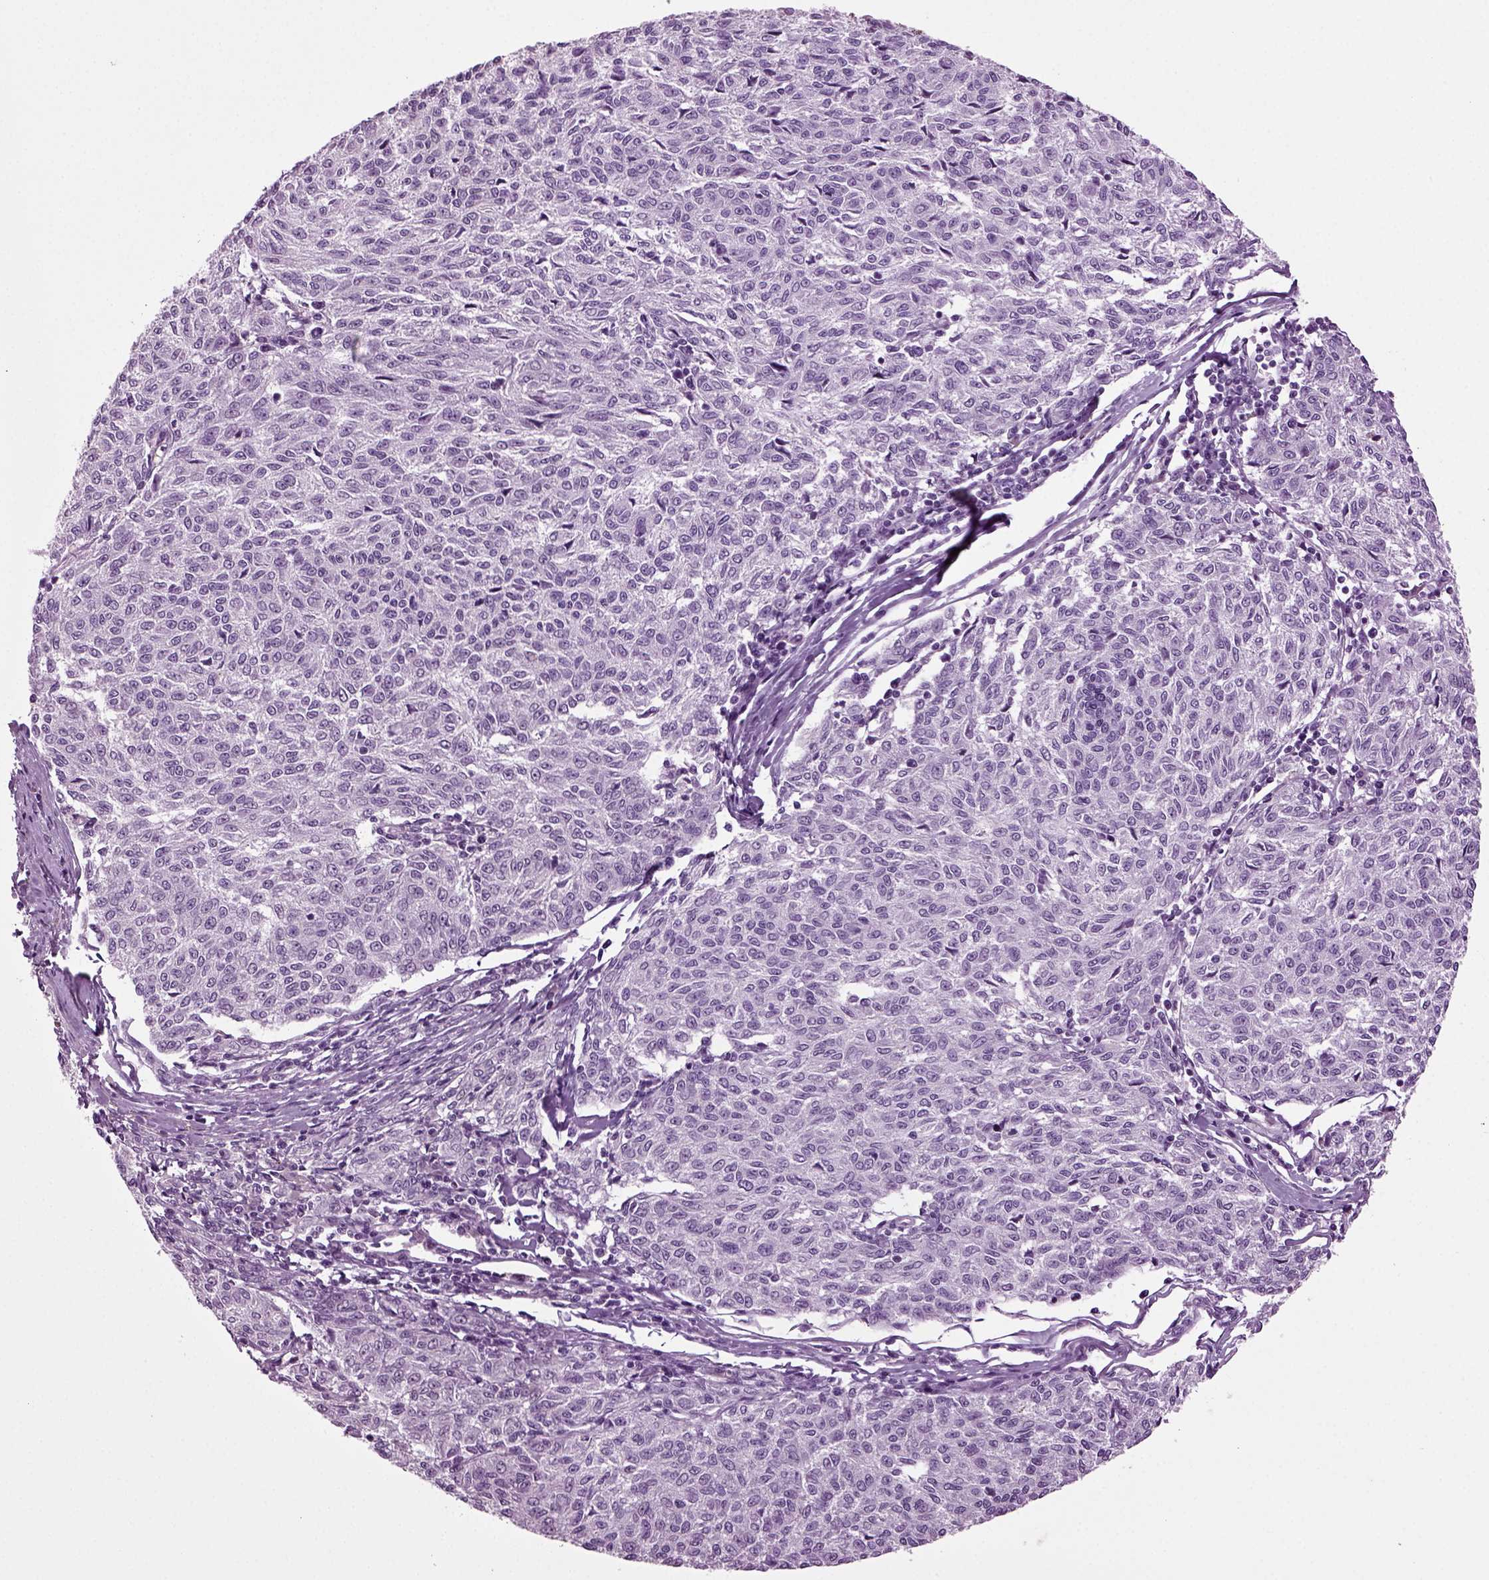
{"staining": {"intensity": "negative", "quantity": "none", "location": "none"}, "tissue": "melanoma", "cell_type": "Tumor cells", "image_type": "cancer", "snomed": [{"axis": "morphology", "description": "Malignant melanoma, NOS"}, {"axis": "topography", "description": "Skin"}], "caption": "An immunohistochemistry micrograph of malignant melanoma is shown. There is no staining in tumor cells of malignant melanoma.", "gene": "PLCH2", "patient": {"sex": "female", "age": 72}}